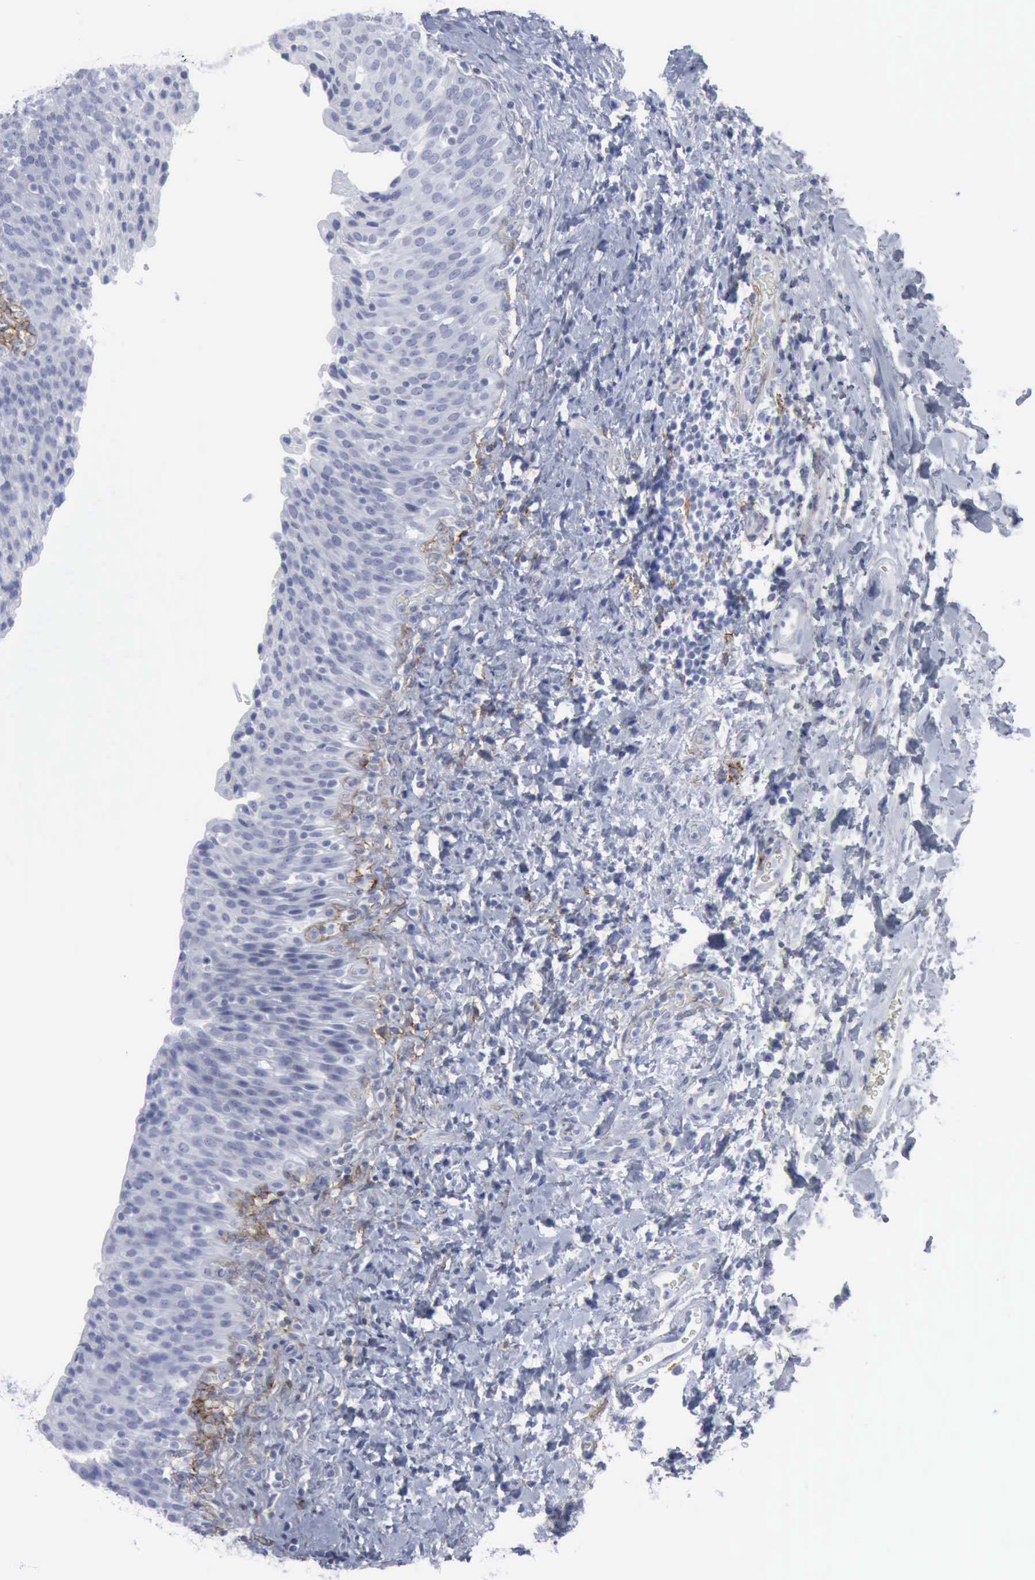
{"staining": {"intensity": "negative", "quantity": "none", "location": "none"}, "tissue": "urinary bladder", "cell_type": "Urothelial cells", "image_type": "normal", "snomed": [{"axis": "morphology", "description": "Normal tissue, NOS"}, {"axis": "topography", "description": "Urinary bladder"}], "caption": "IHC of unremarkable urinary bladder shows no expression in urothelial cells.", "gene": "VCAM1", "patient": {"sex": "male", "age": 51}}